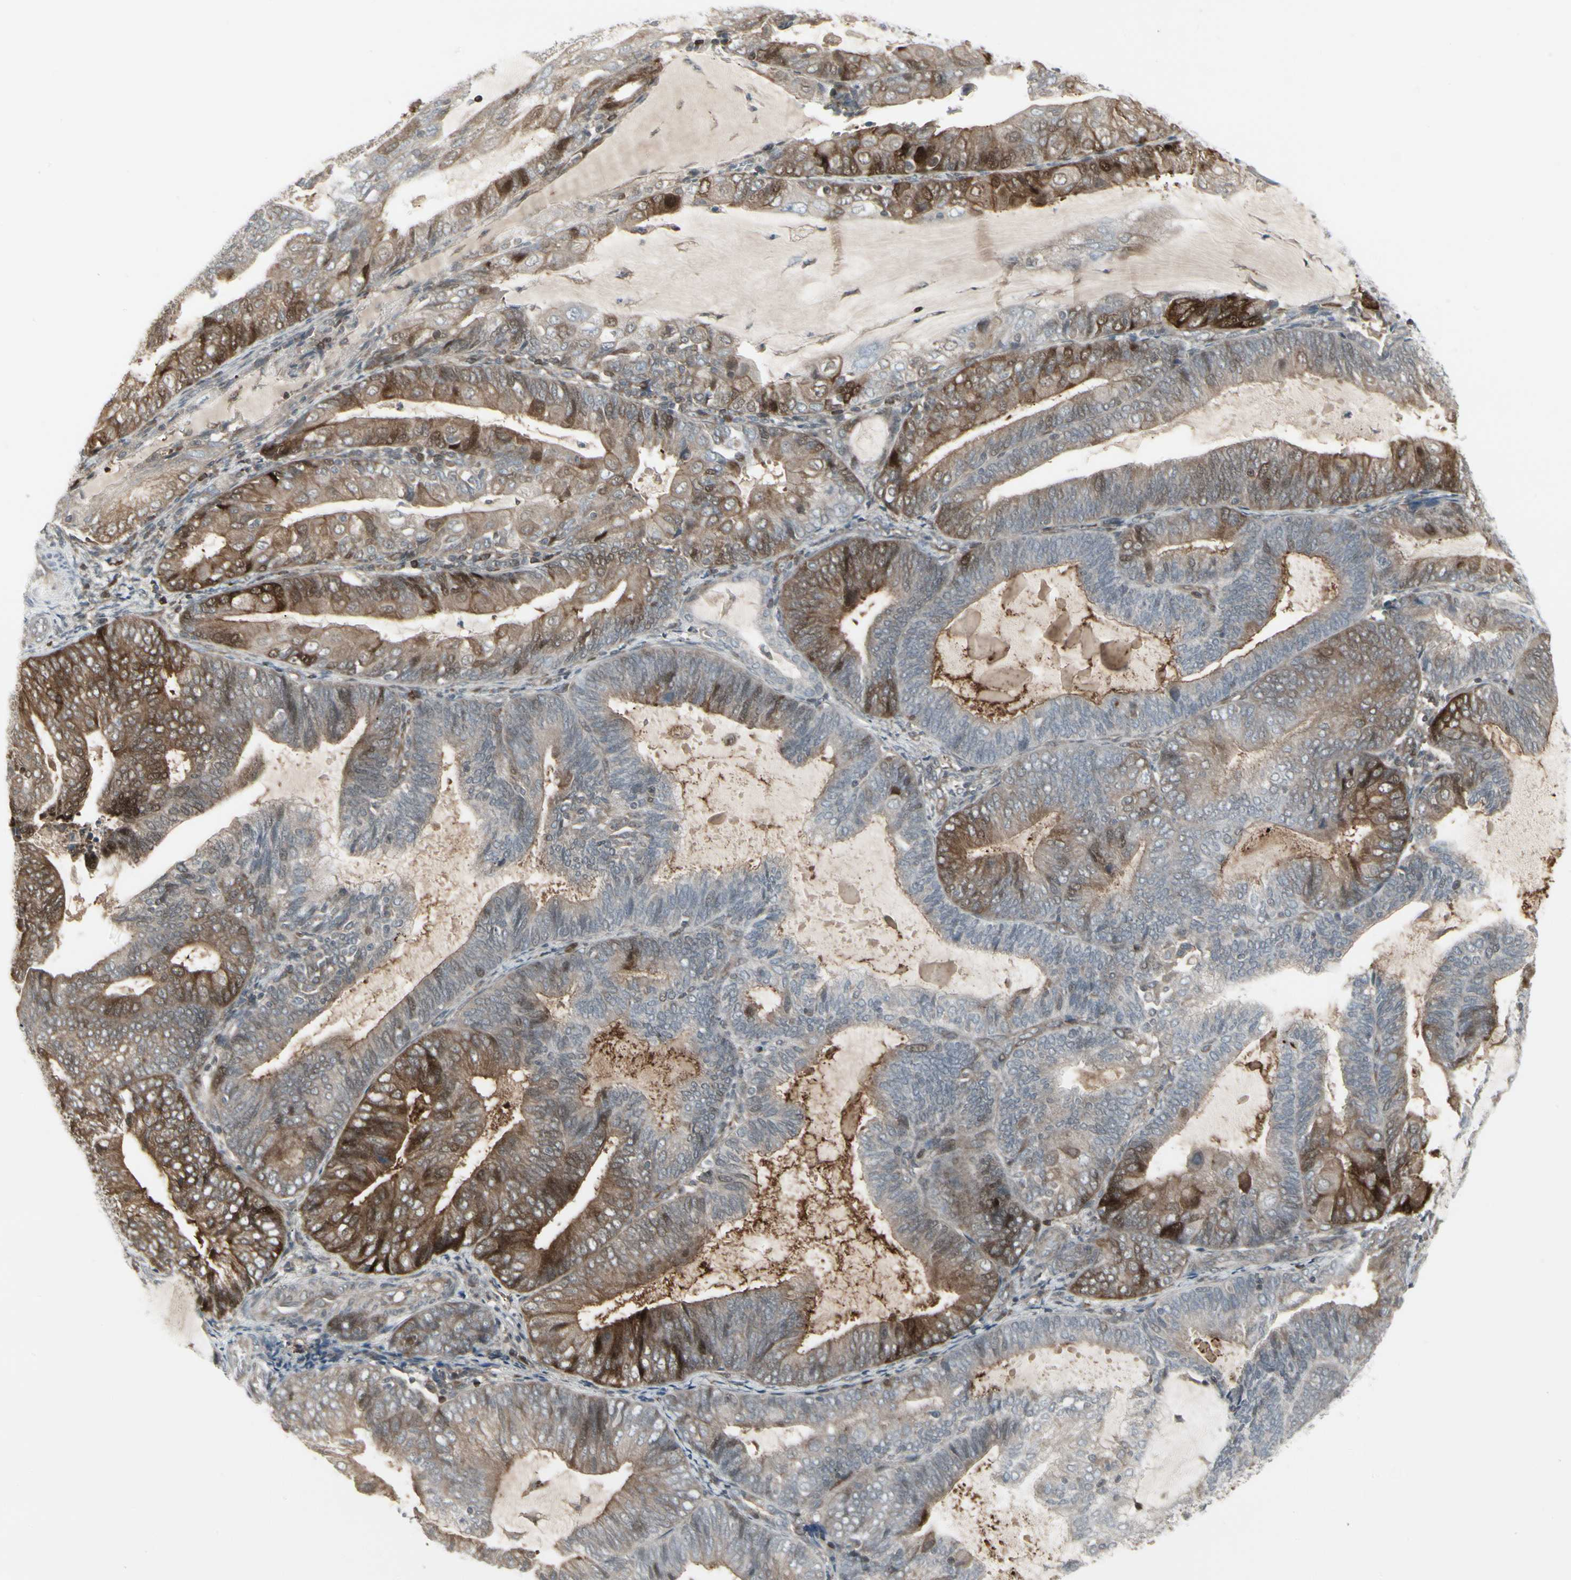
{"staining": {"intensity": "strong", "quantity": "25%-75%", "location": "cytoplasmic/membranous"}, "tissue": "endometrial cancer", "cell_type": "Tumor cells", "image_type": "cancer", "snomed": [{"axis": "morphology", "description": "Adenocarcinoma, NOS"}, {"axis": "topography", "description": "Endometrium"}], "caption": "Endometrial adenocarcinoma stained with a protein marker displays strong staining in tumor cells.", "gene": "IGFBP6", "patient": {"sex": "female", "age": 81}}